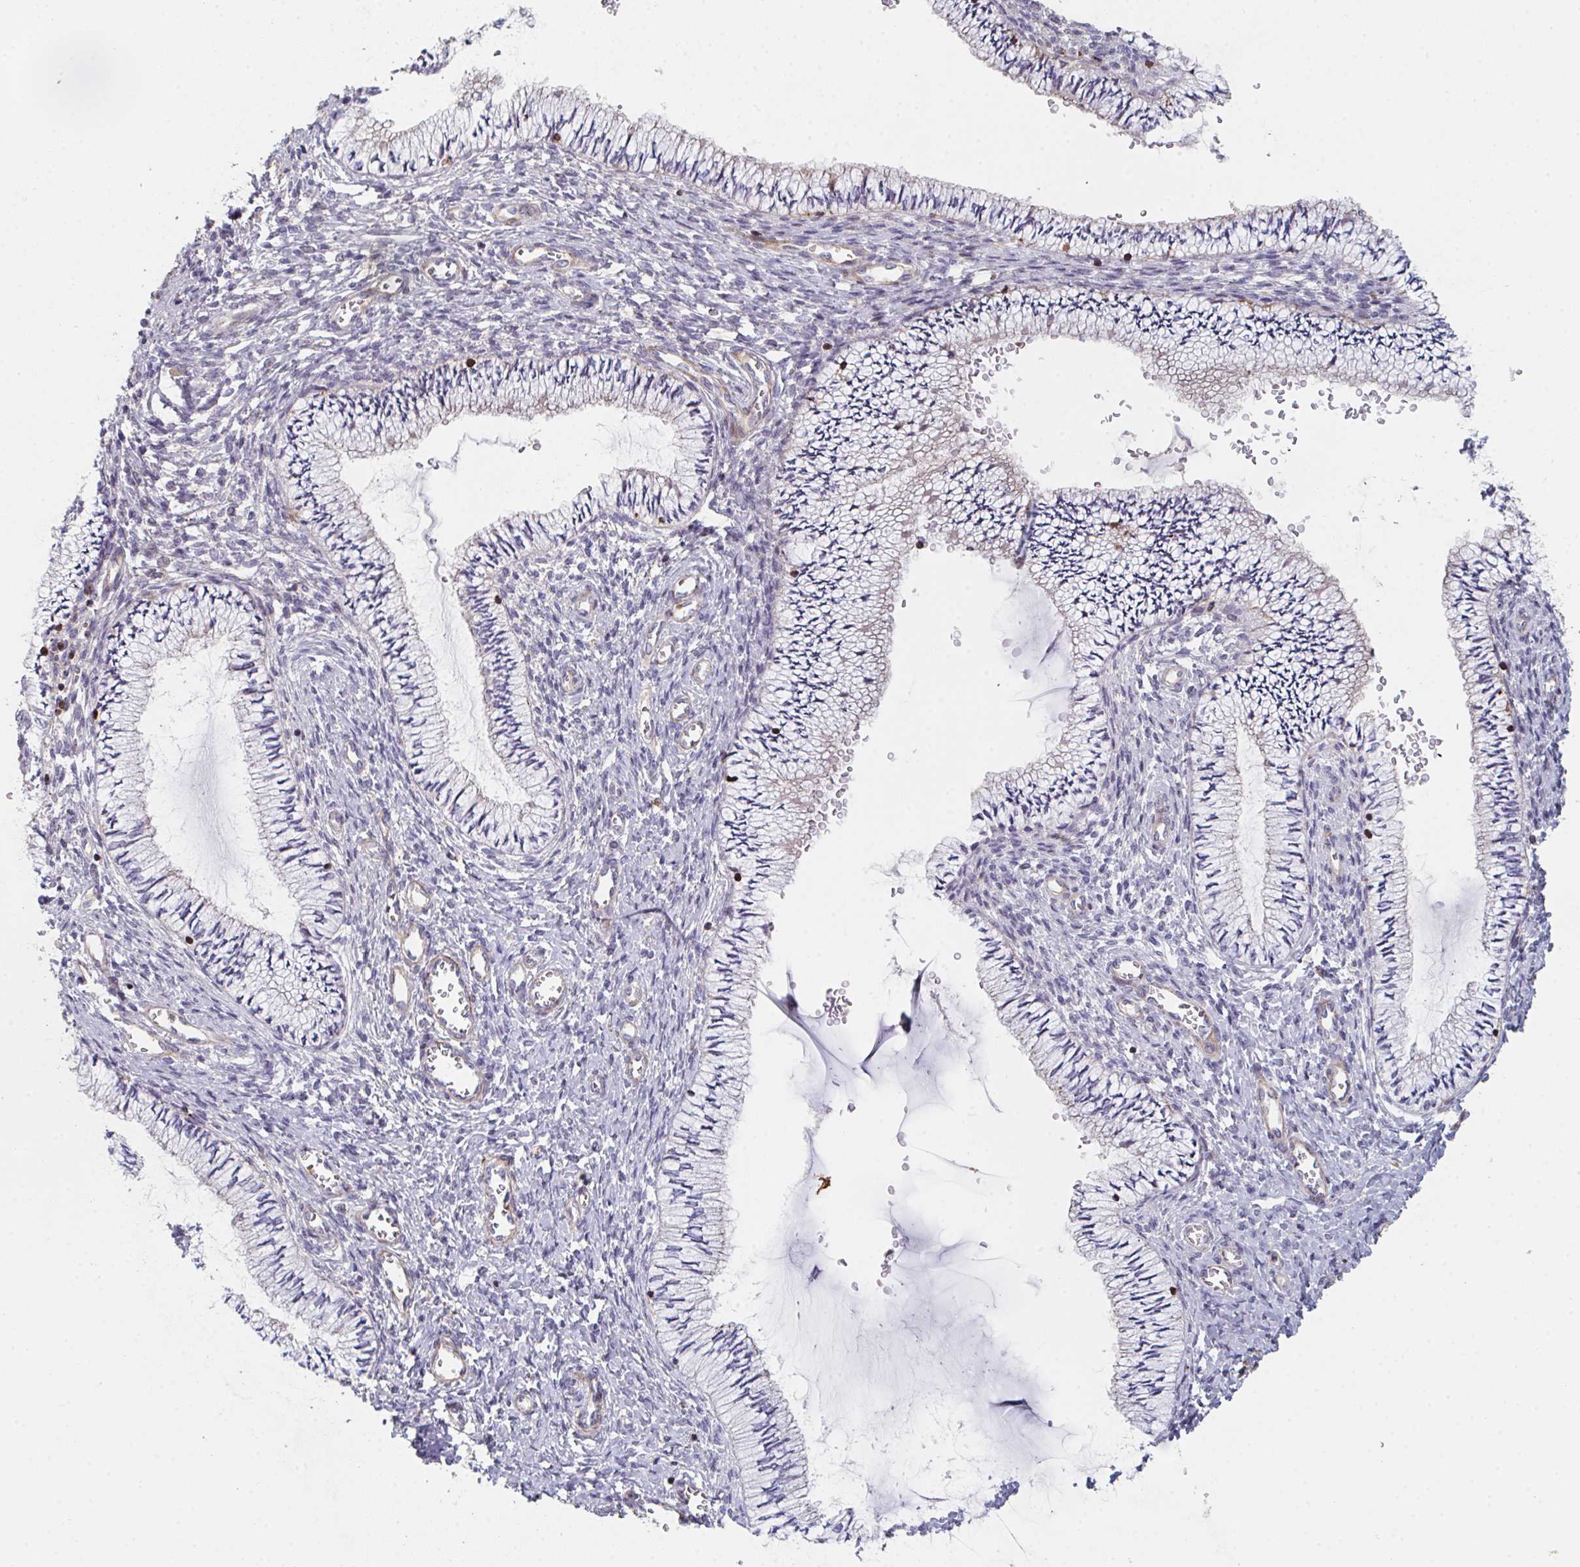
{"staining": {"intensity": "weak", "quantity": "<25%", "location": "cytoplasmic/membranous"}, "tissue": "cervix", "cell_type": "Glandular cells", "image_type": "normal", "snomed": [{"axis": "morphology", "description": "Normal tissue, NOS"}, {"axis": "topography", "description": "Cervix"}], "caption": "DAB immunohistochemical staining of unremarkable cervix displays no significant expression in glandular cells.", "gene": "FZD2", "patient": {"sex": "female", "age": 24}}